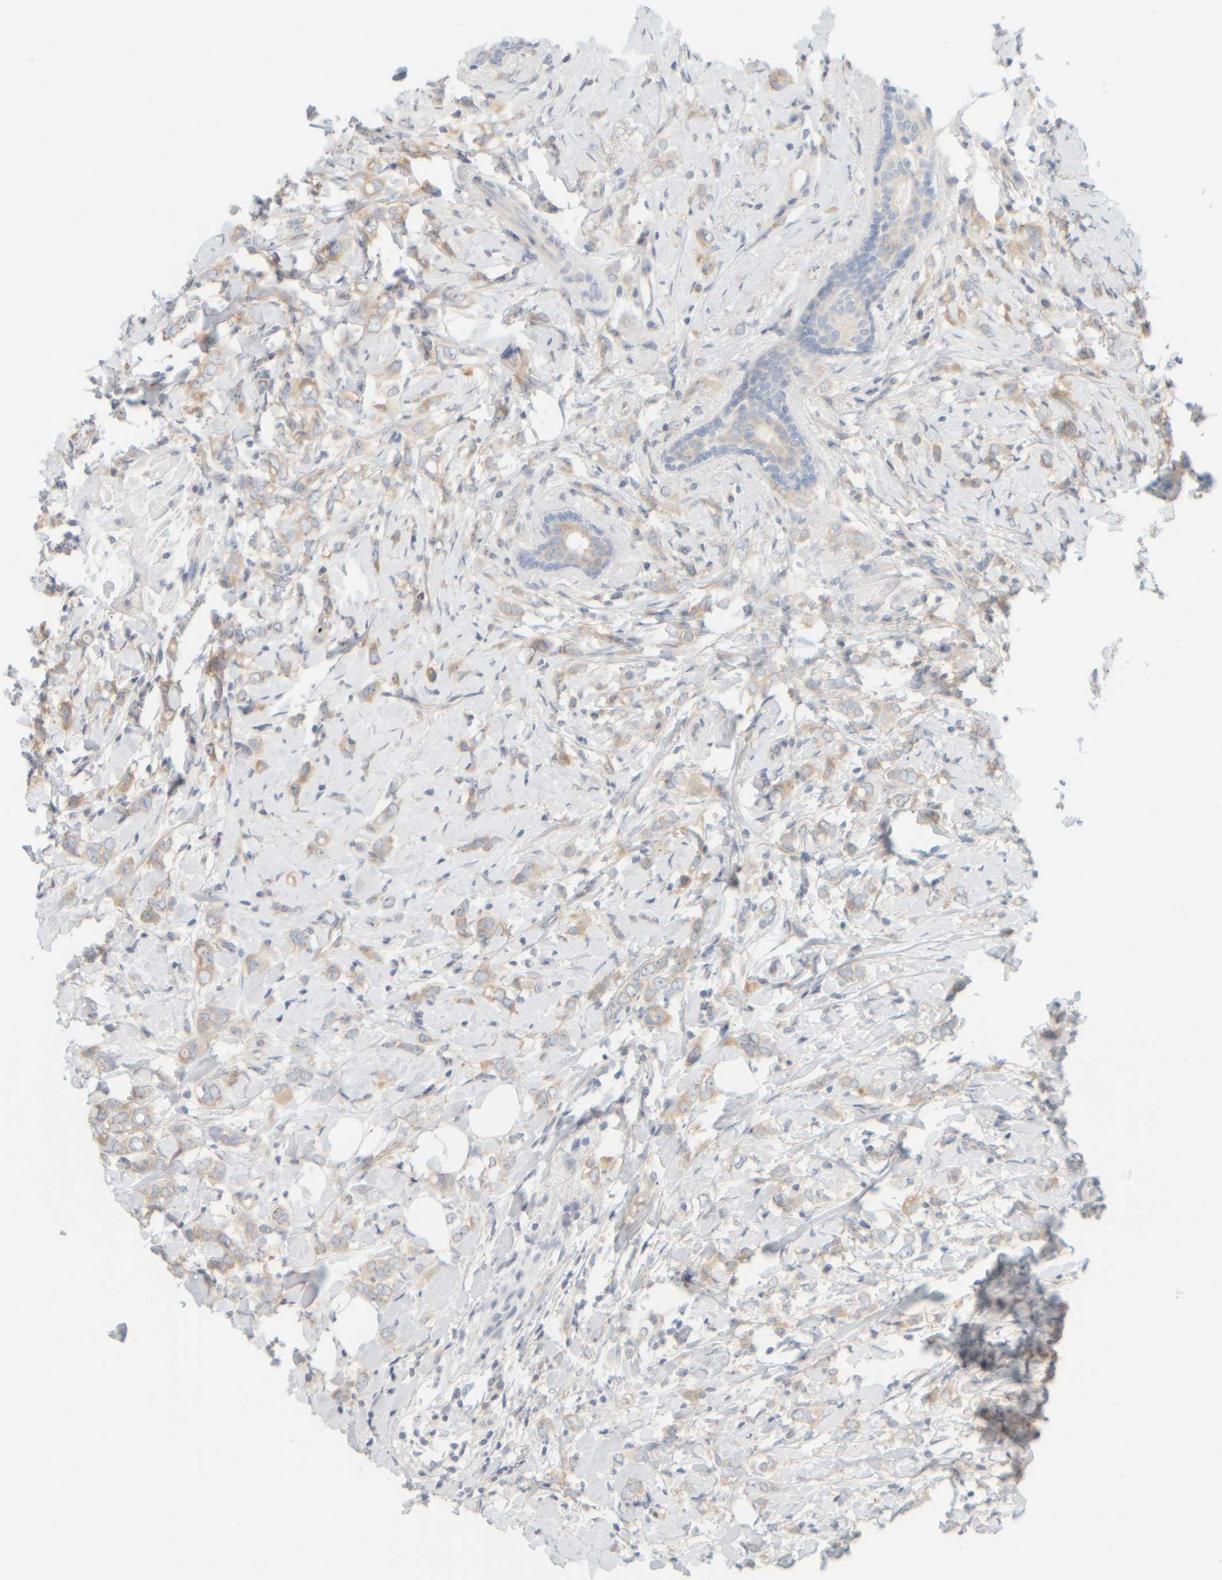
{"staining": {"intensity": "weak", "quantity": ">75%", "location": "cytoplasmic/membranous"}, "tissue": "breast cancer", "cell_type": "Tumor cells", "image_type": "cancer", "snomed": [{"axis": "morphology", "description": "Normal tissue, NOS"}, {"axis": "morphology", "description": "Lobular carcinoma"}, {"axis": "topography", "description": "Breast"}], "caption": "Human breast cancer (lobular carcinoma) stained with a protein marker exhibits weak staining in tumor cells.", "gene": "PTGES3L-AARSD1", "patient": {"sex": "female", "age": 47}}